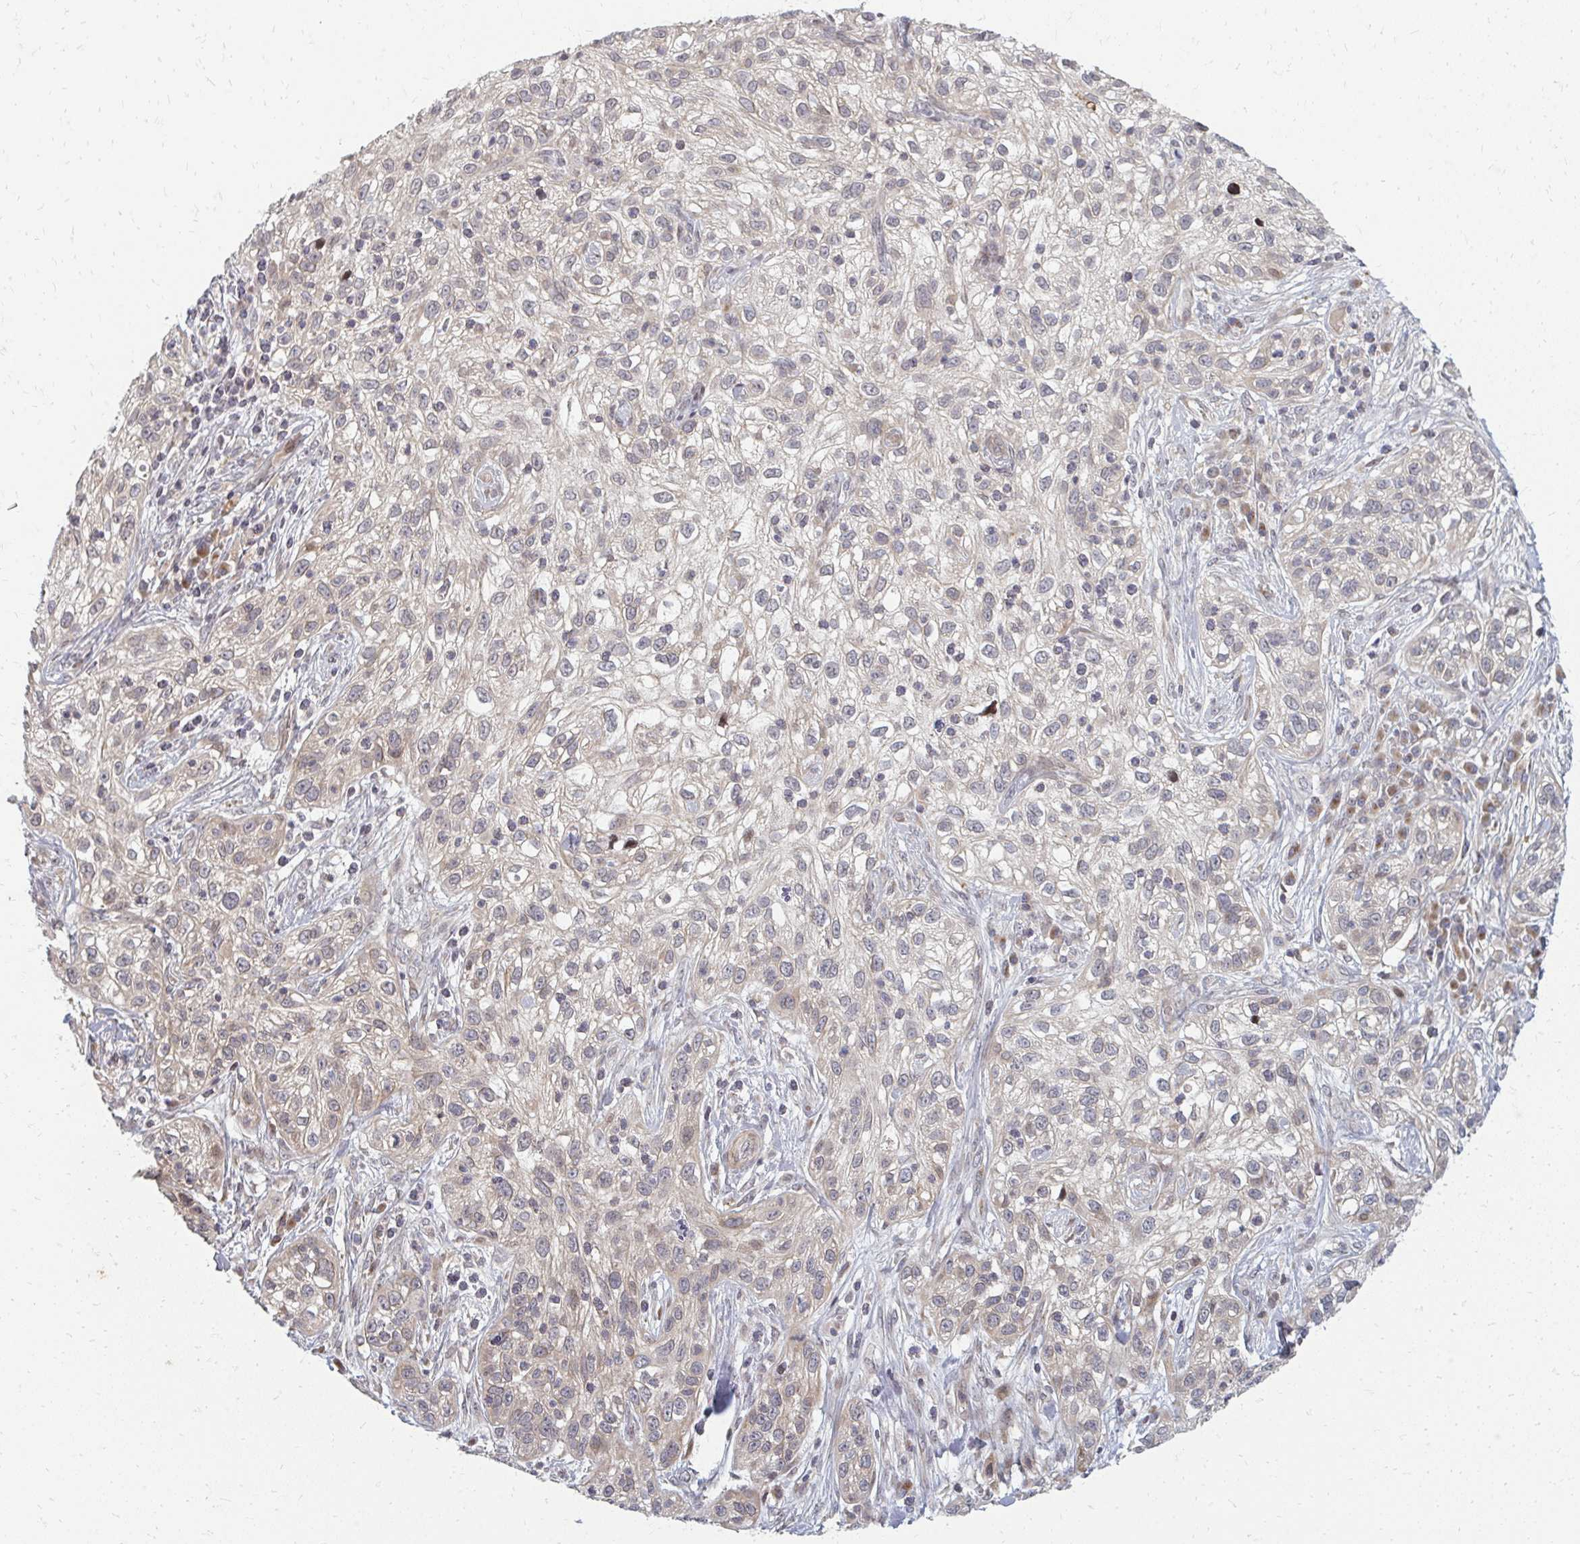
{"staining": {"intensity": "negative", "quantity": "none", "location": "none"}, "tissue": "skin cancer", "cell_type": "Tumor cells", "image_type": "cancer", "snomed": [{"axis": "morphology", "description": "Squamous cell carcinoma, NOS"}, {"axis": "topography", "description": "Skin"}], "caption": "Immunohistochemistry photomicrograph of skin squamous cell carcinoma stained for a protein (brown), which demonstrates no positivity in tumor cells. Brightfield microscopy of immunohistochemistry (IHC) stained with DAB (3,3'-diaminobenzidine) (brown) and hematoxylin (blue), captured at high magnification.", "gene": "ZNF285", "patient": {"sex": "male", "age": 82}}